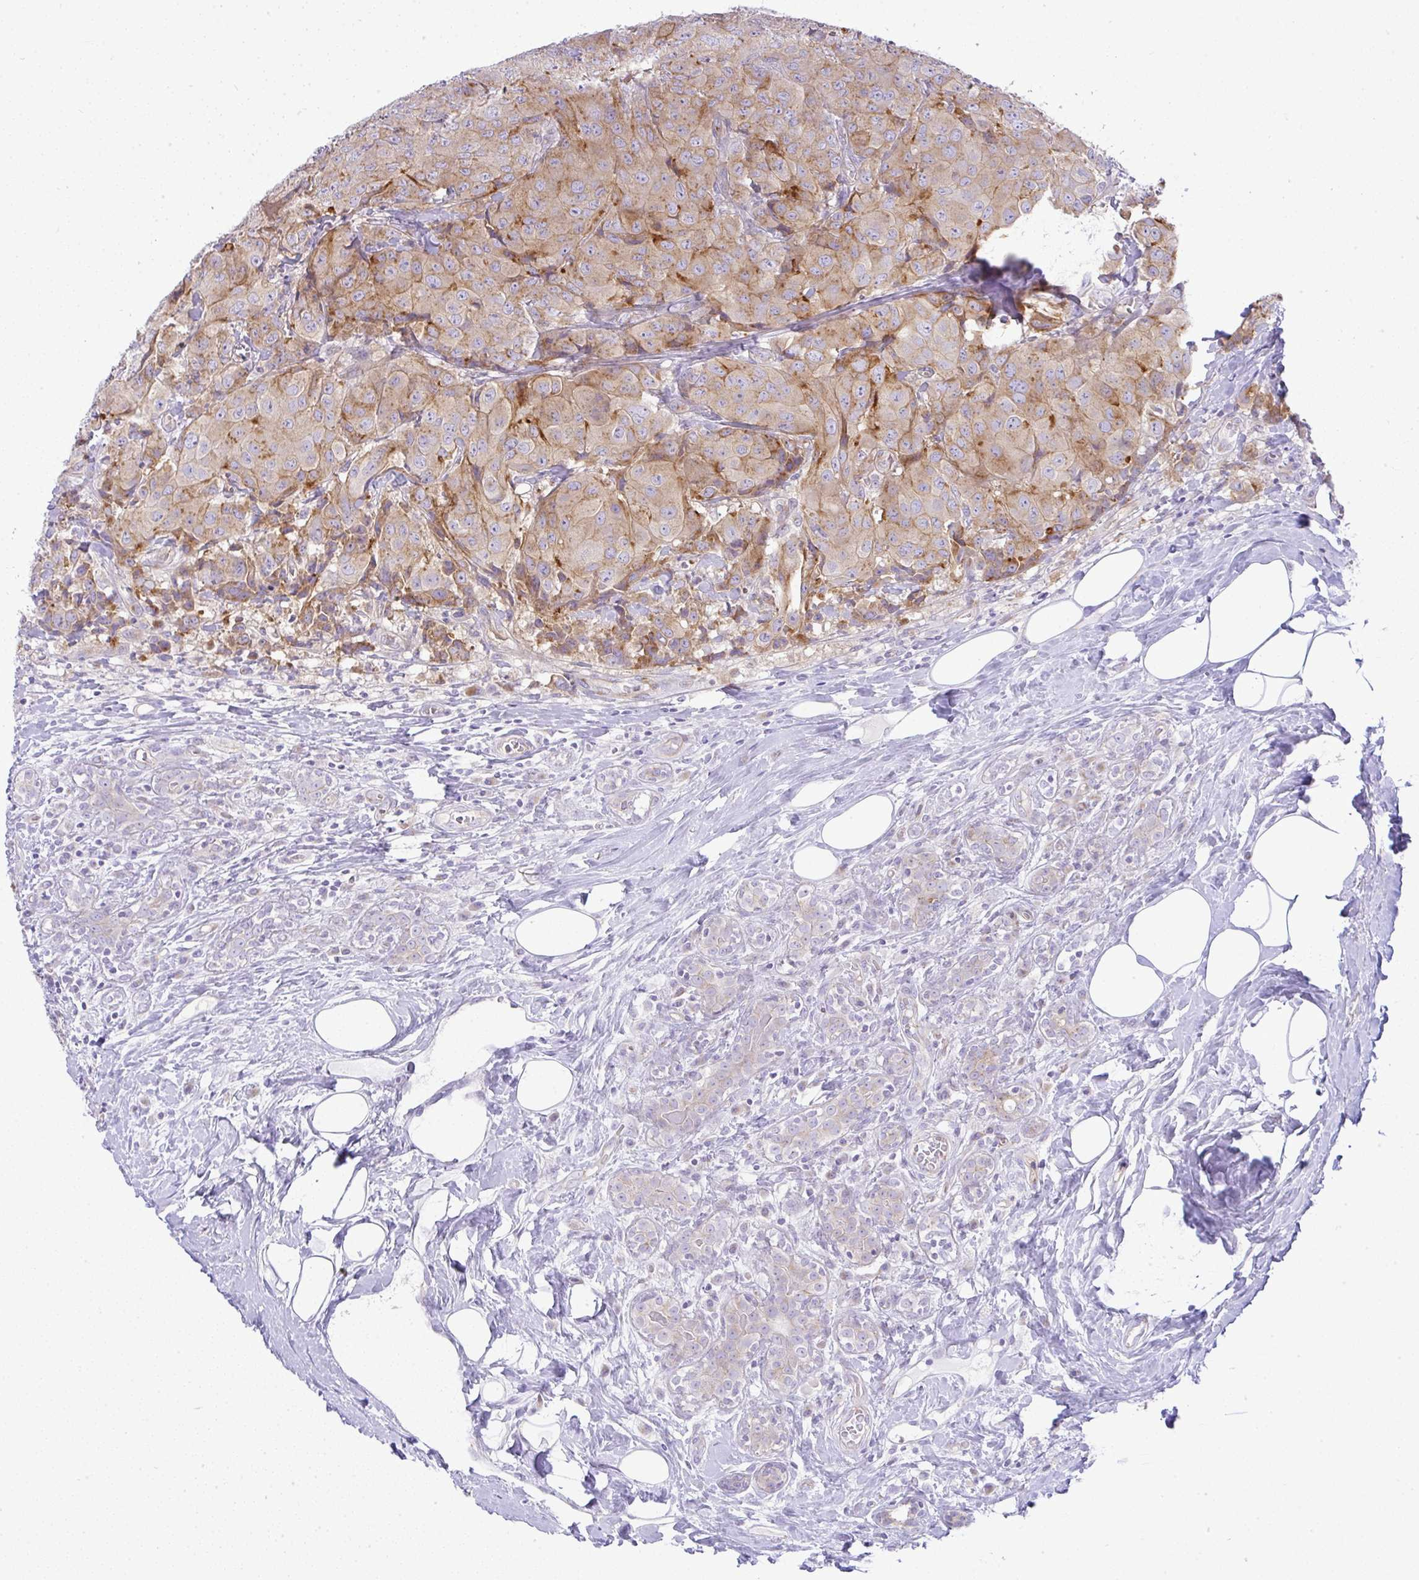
{"staining": {"intensity": "moderate", "quantity": ">75%", "location": "cytoplasmic/membranous"}, "tissue": "breast cancer", "cell_type": "Tumor cells", "image_type": "cancer", "snomed": [{"axis": "morphology", "description": "Duct carcinoma"}, {"axis": "topography", "description": "Breast"}], "caption": "Moderate cytoplasmic/membranous protein staining is appreciated in about >75% of tumor cells in breast invasive ductal carcinoma.", "gene": "FAM177A1", "patient": {"sex": "female", "age": 43}}